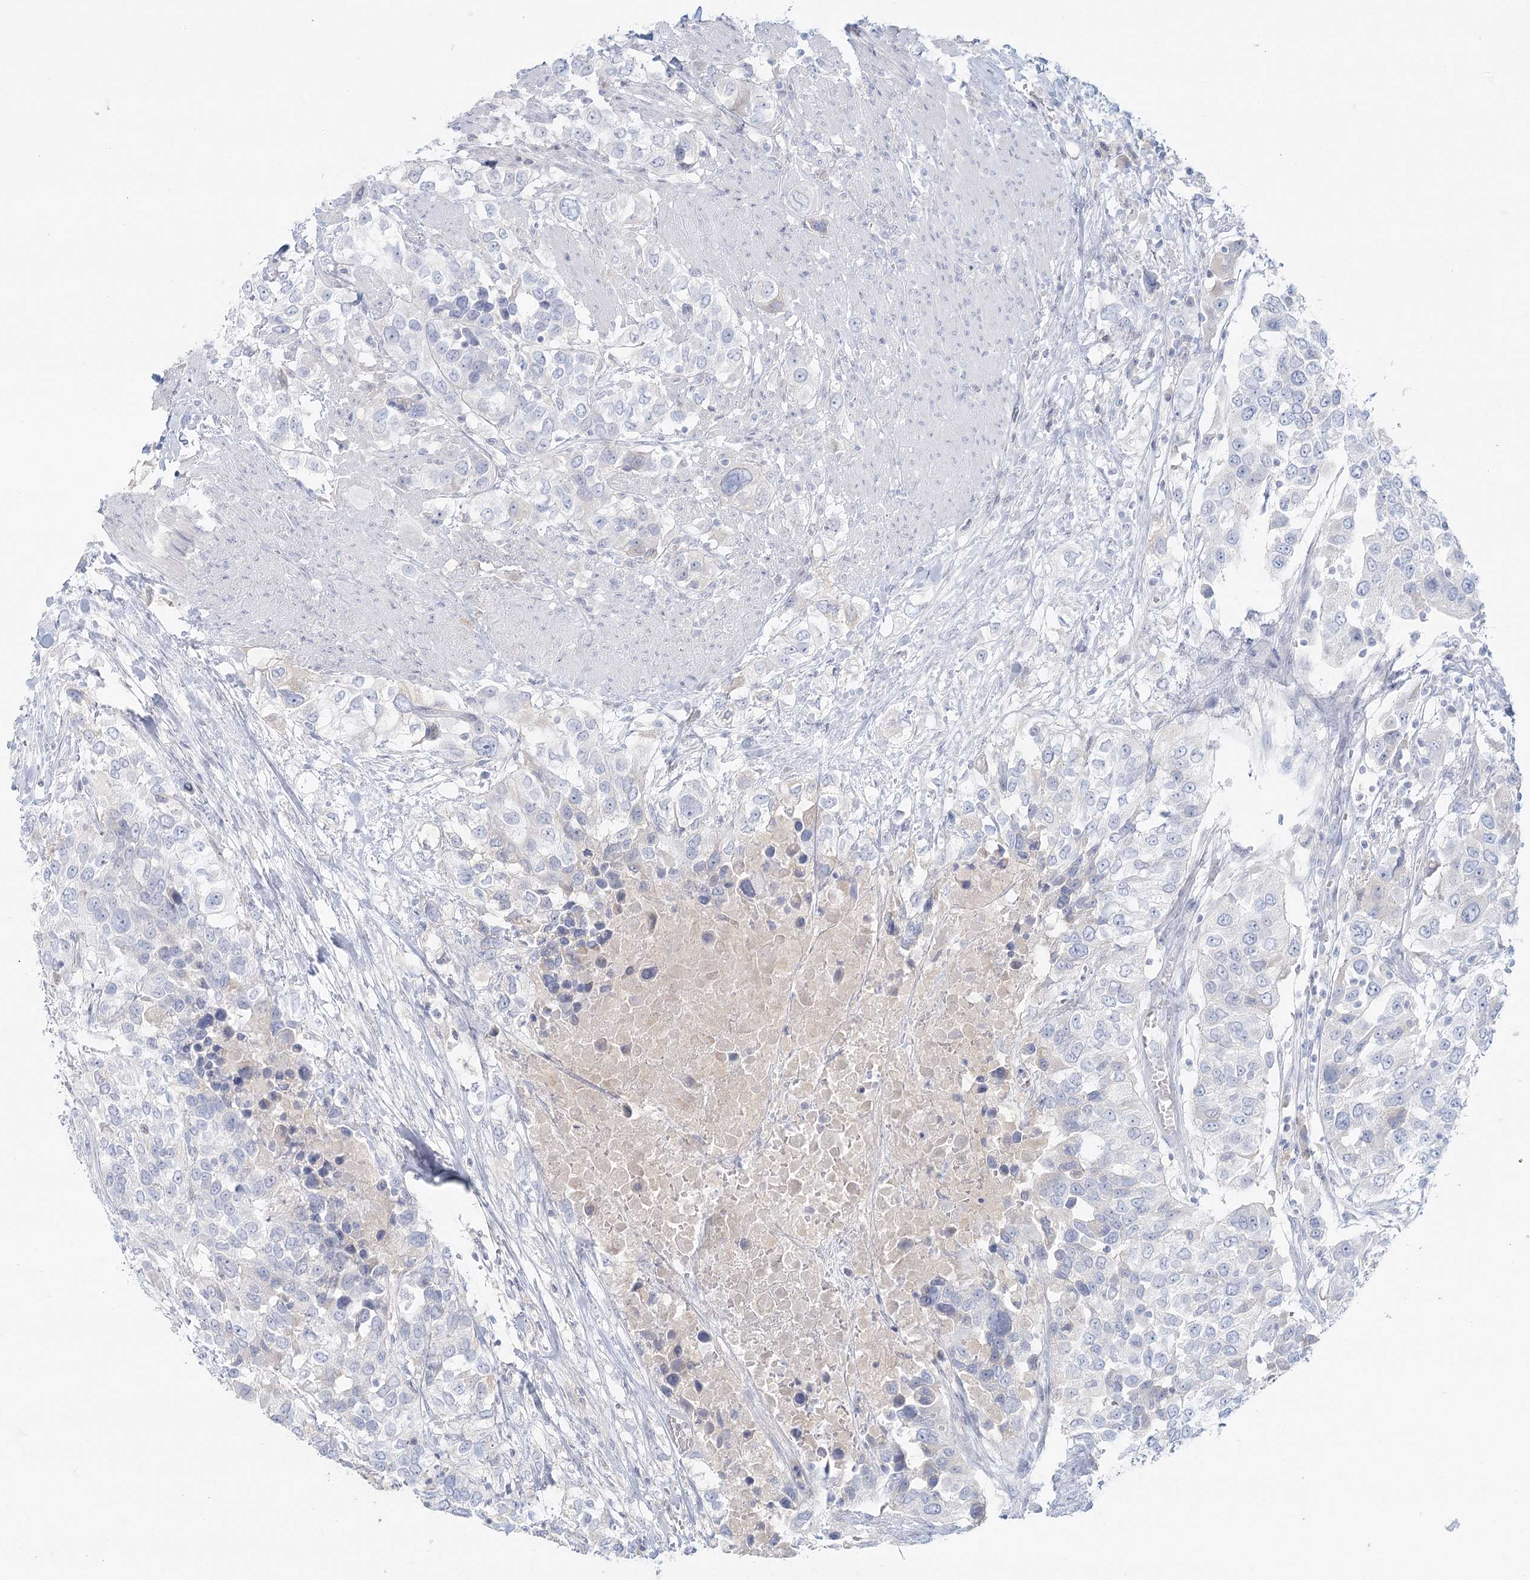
{"staining": {"intensity": "negative", "quantity": "none", "location": "none"}, "tissue": "urothelial cancer", "cell_type": "Tumor cells", "image_type": "cancer", "snomed": [{"axis": "morphology", "description": "Urothelial carcinoma, High grade"}, {"axis": "topography", "description": "Urinary bladder"}], "caption": "The histopathology image reveals no significant expression in tumor cells of urothelial cancer.", "gene": "DMGDH", "patient": {"sex": "female", "age": 80}}